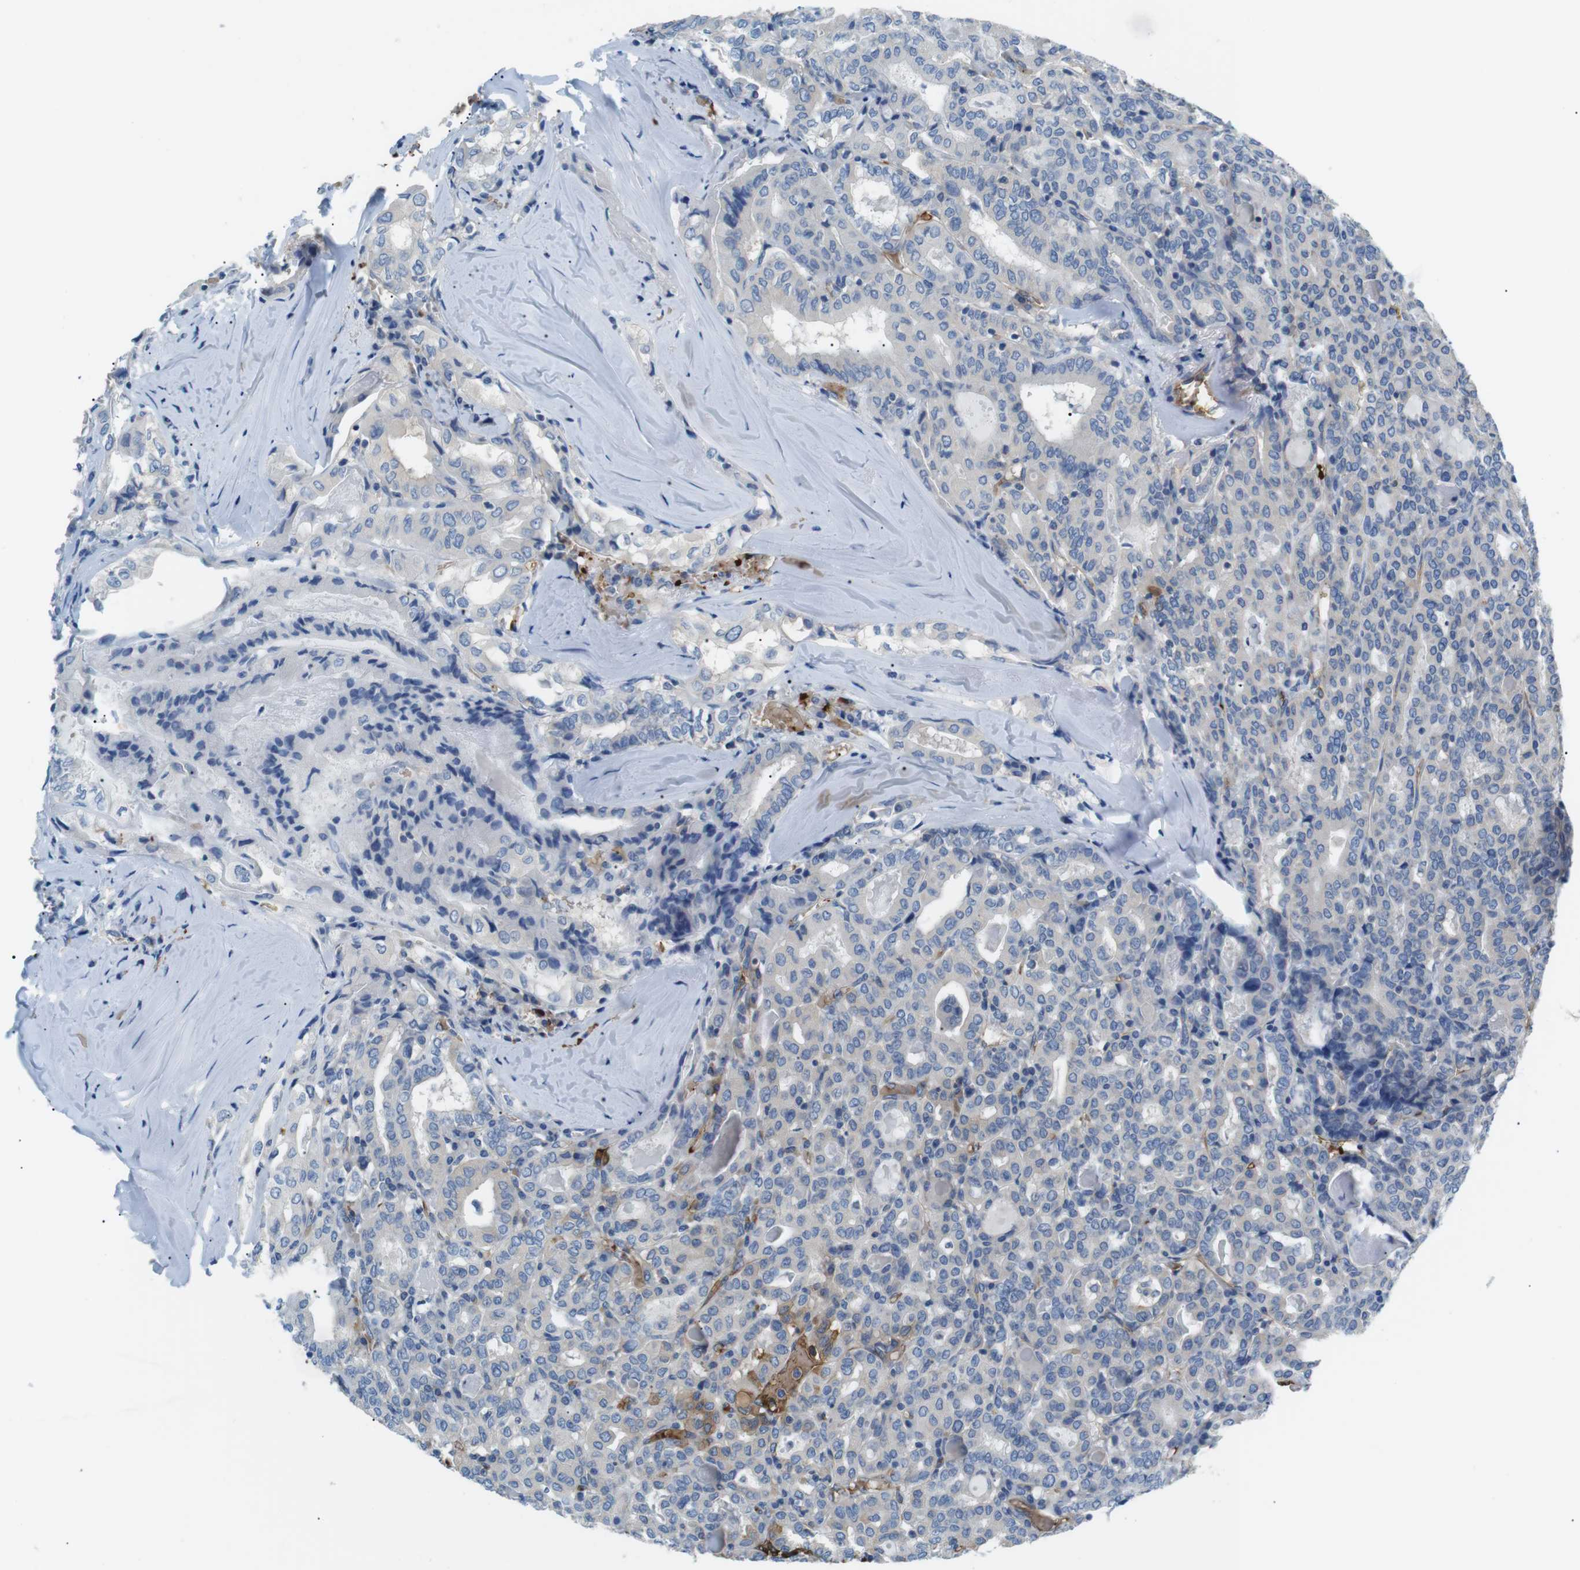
{"staining": {"intensity": "negative", "quantity": "none", "location": "none"}, "tissue": "thyroid cancer", "cell_type": "Tumor cells", "image_type": "cancer", "snomed": [{"axis": "morphology", "description": "Papillary adenocarcinoma, NOS"}, {"axis": "topography", "description": "Thyroid gland"}], "caption": "High magnification brightfield microscopy of thyroid cancer stained with DAB (brown) and counterstained with hematoxylin (blue): tumor cells show no significant staining.", "gene": "ADCY10", "patient": {"sex": "female", "age": 42}}